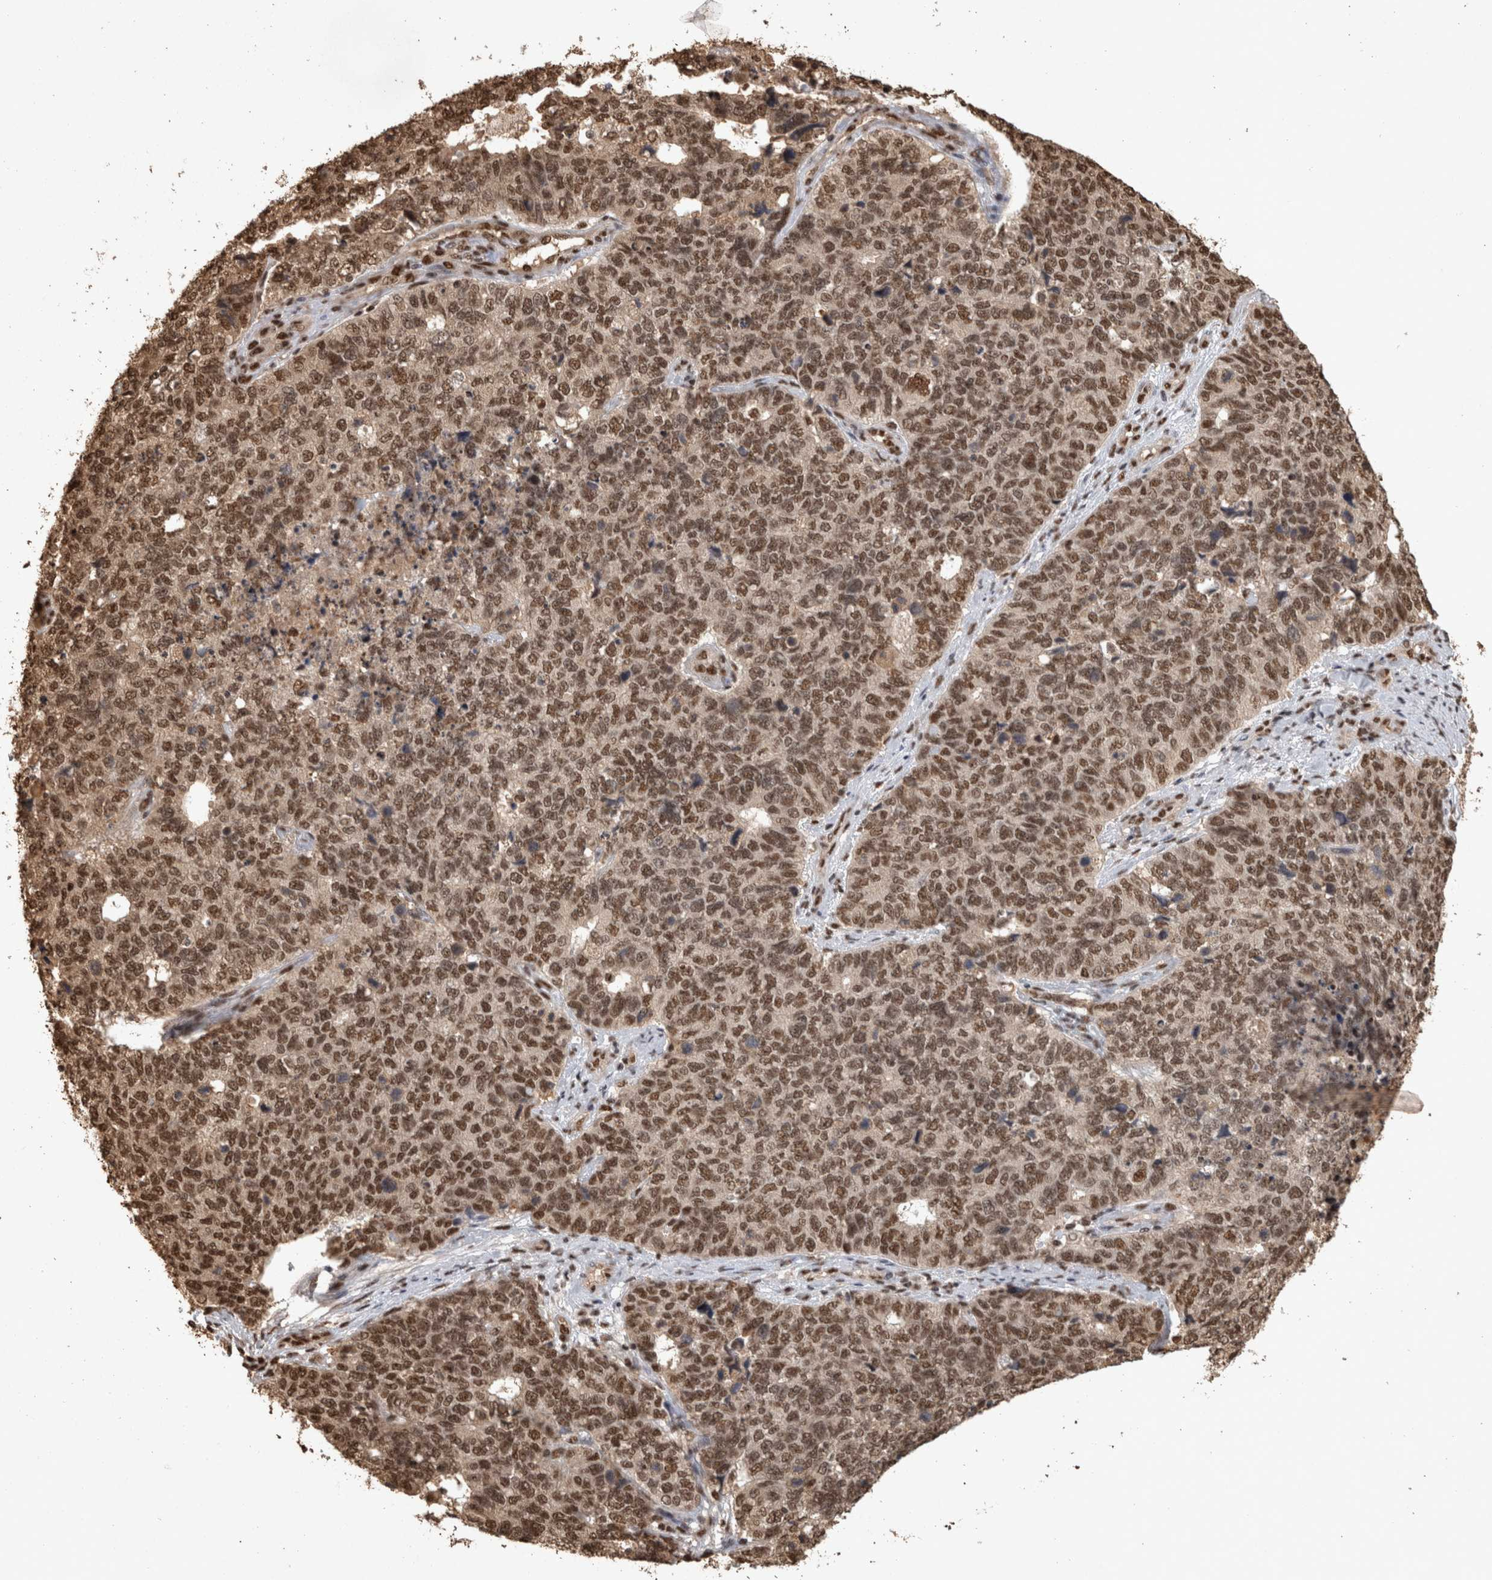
{"staining": {"intensity": "moderate", "quantity": ">75%", "location": "nuclear"}, "tissue": "cervical cancer", "cell_type": "Tumor cells", "image_type": "cancer", "snomed": [{"axis": "morphology", "description": "Squamous cell carcinoma, NOS"}, {"axis": "topography", "description": "Cervix"}], "caption": "High-power microscopy captured an immunohistochemistry (IHC) micrograph of squamous cell carcinoma (cervical), revealing moderate nuclear positivity in about >75% of tumor cells. Using DAB (brown) and hematoxylin (blue) stains, captured at high magnification using brightfield microscopy.", "gene": "RAD50", "patient": {"sex": "female", "age": 63}}